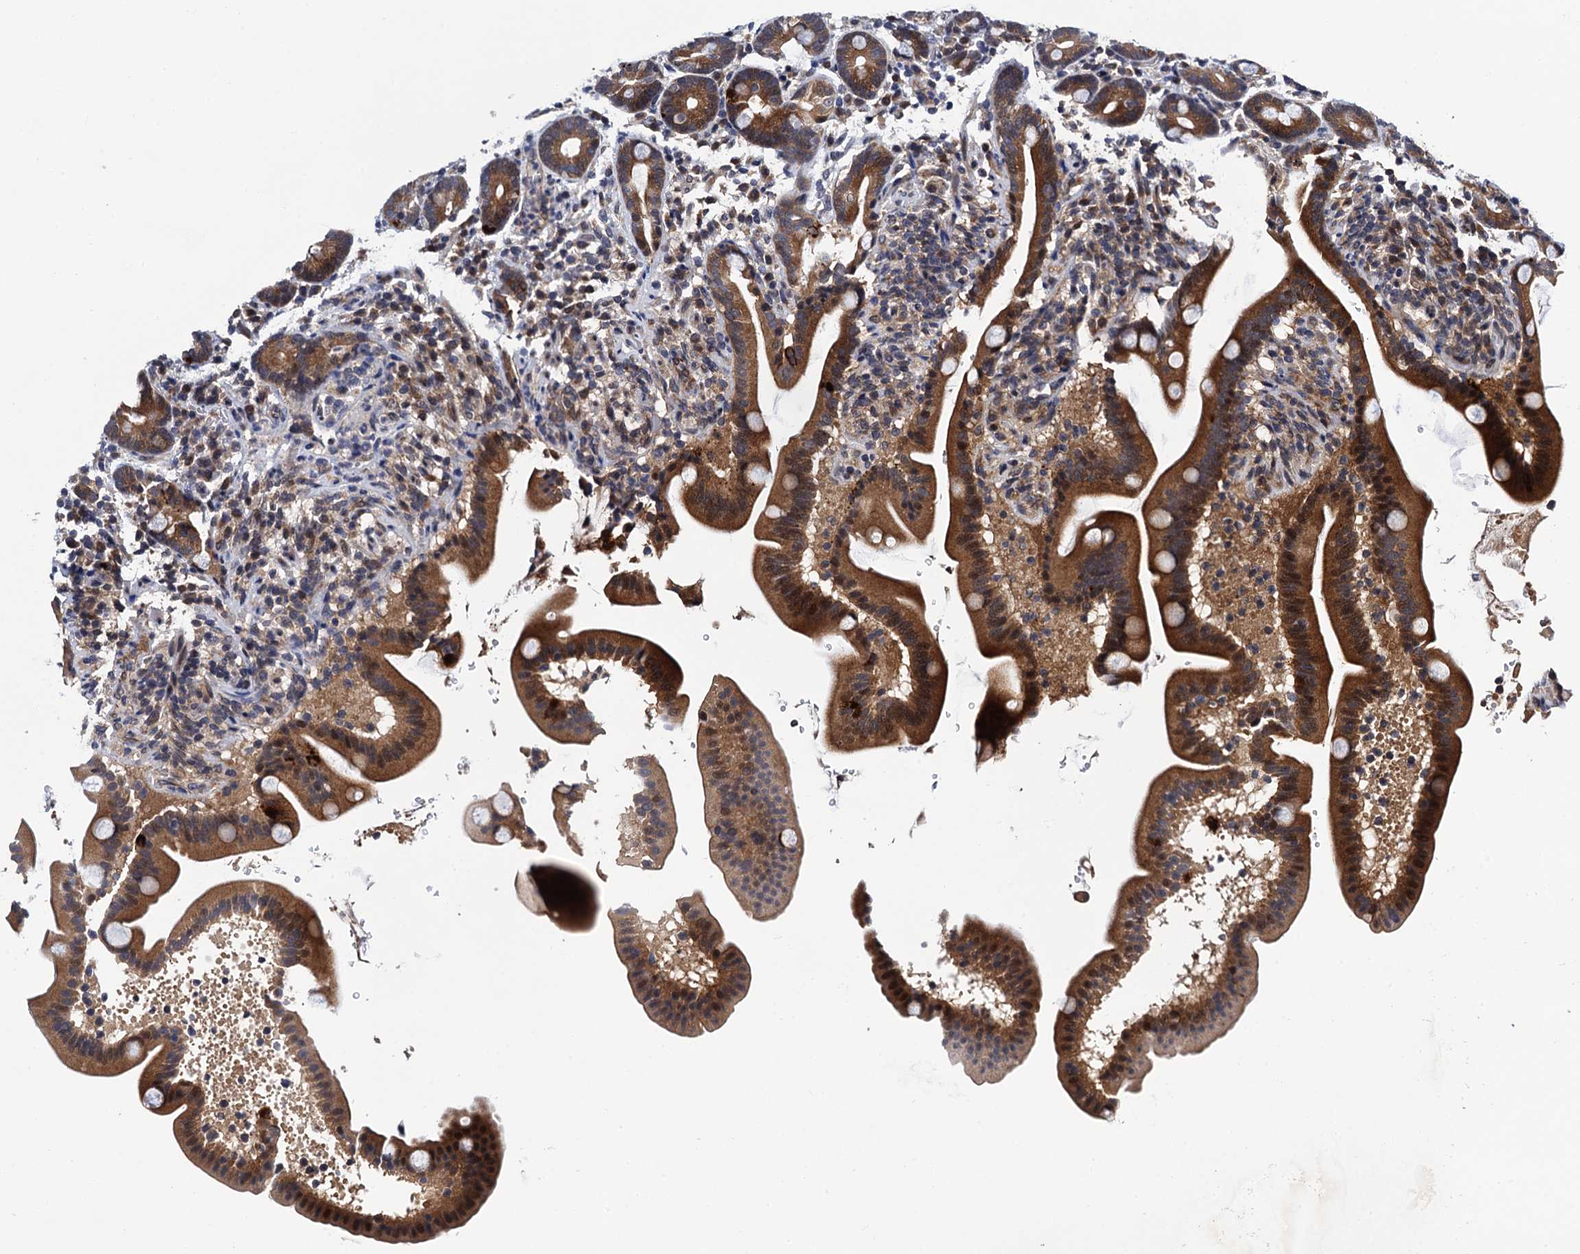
{"staining": {"intensity": "strong", "quantity": ">75%", "location": "cytoplasmic/membranous,nuclear"}, "tissue": "duodenum", "cell_type": "Glandular cells", "image_type": "normal", "snomed": [{"axis": "morphology", "description": "Normal tissue, NOS"}, {"axis": "topography", "description": "Duodenum"}], "caption": "This micrograph shows IHC staining of normal human duodenum, with high strong cytoplasmic/membranous,nuclear expression in approximately >75% of glandular cells.", "gene": "NAA16", "patient": {"sex": "male", "age": 54}}